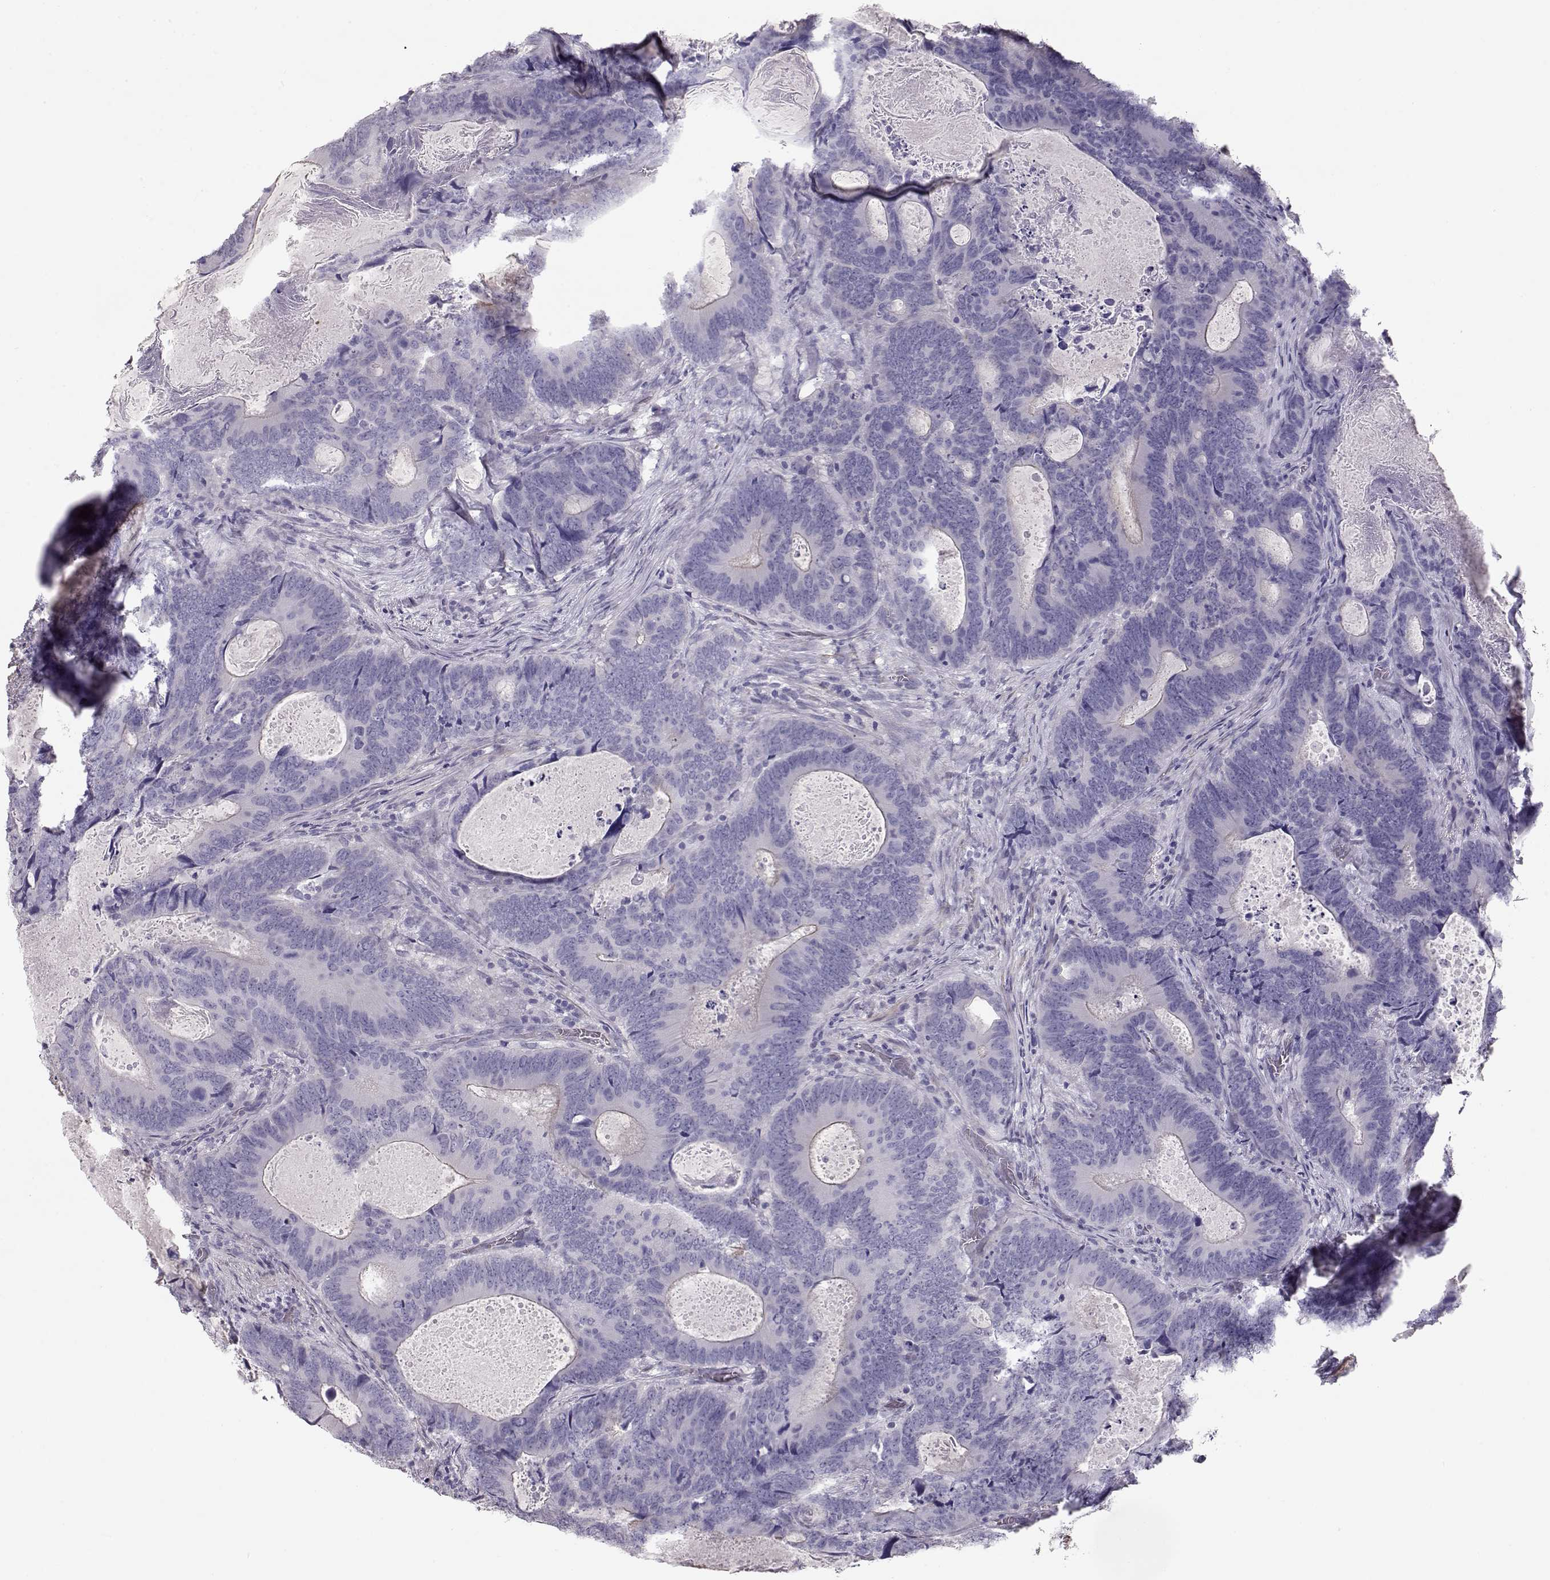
{"staining": {"intensity": "negative", "quantity": "none", "location": "none"}, "tissue": "colorectal cancer", "cell_type": "Tumor cells", "image_type": "cancer", "snomed": [{"axis": "morphology", "description": "Adenocarcinoma, NOS"}, {"axis": "topography", "description": "Colon"}], "caption": "The IHC image has no significant expression in tumor cells of colorectal cancer (adenocarcinoma) tissue.", "gene": "SLITRK3", "patient": {"sex": "female", "age": 82}}